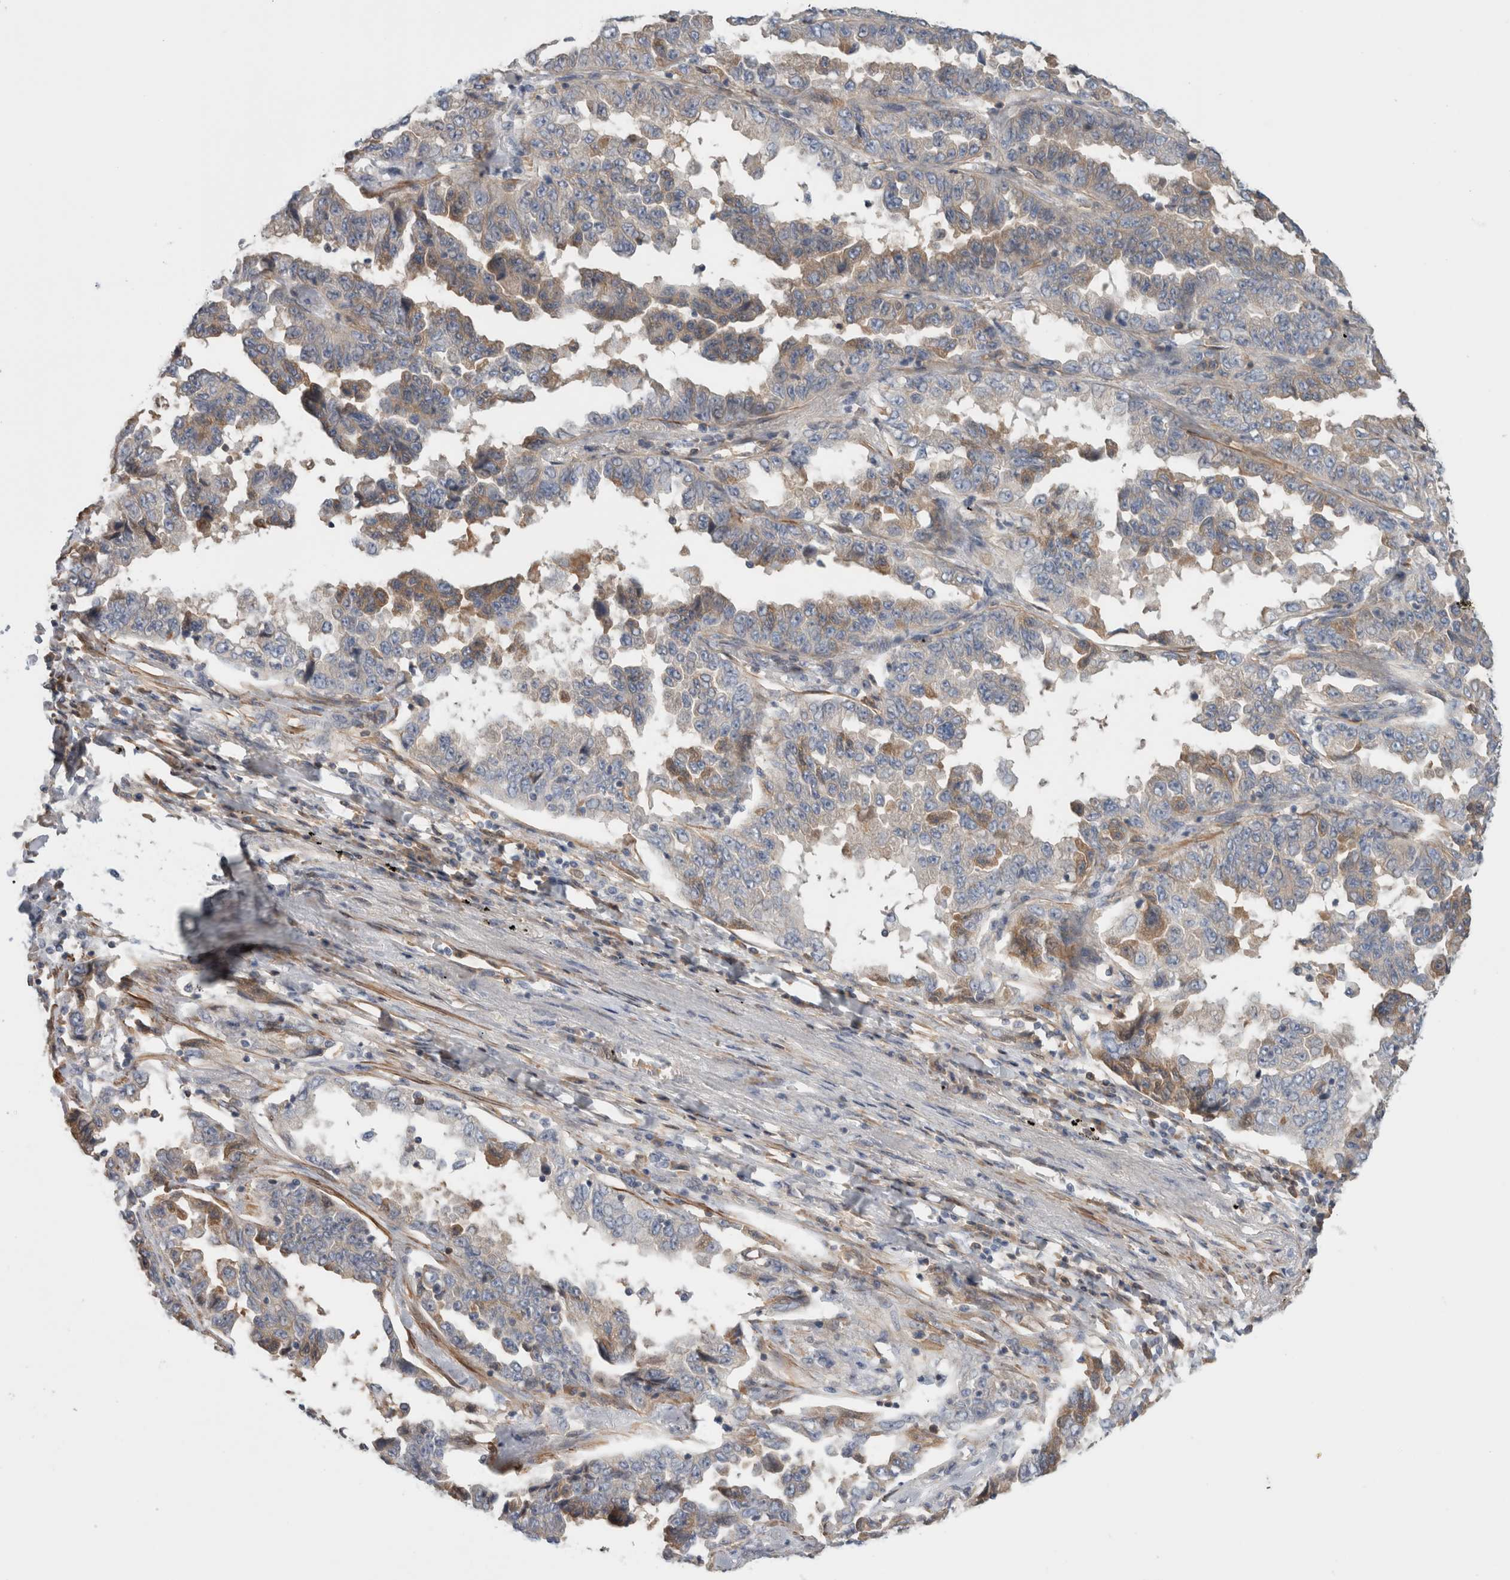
{"staining": {"intensity": "weak", "quantity": "<25%", "location": "cytoplasmic/membranous"}, "tissue": "lung cancer", "cell_type": "Tumor cells", "image_type": "cancer", "snomed": [{"axis": "morphology", "description": "Adenocarcinoma, NOS"}, {"axis": "topography", "description": "Lung"}], "caption": "A photomicrograph of lung adenocarcinoma stained for a protein shows no brown staining in tumor cells.", "gene": "CFI", "patient": {"sex": "female", "age": 51}}